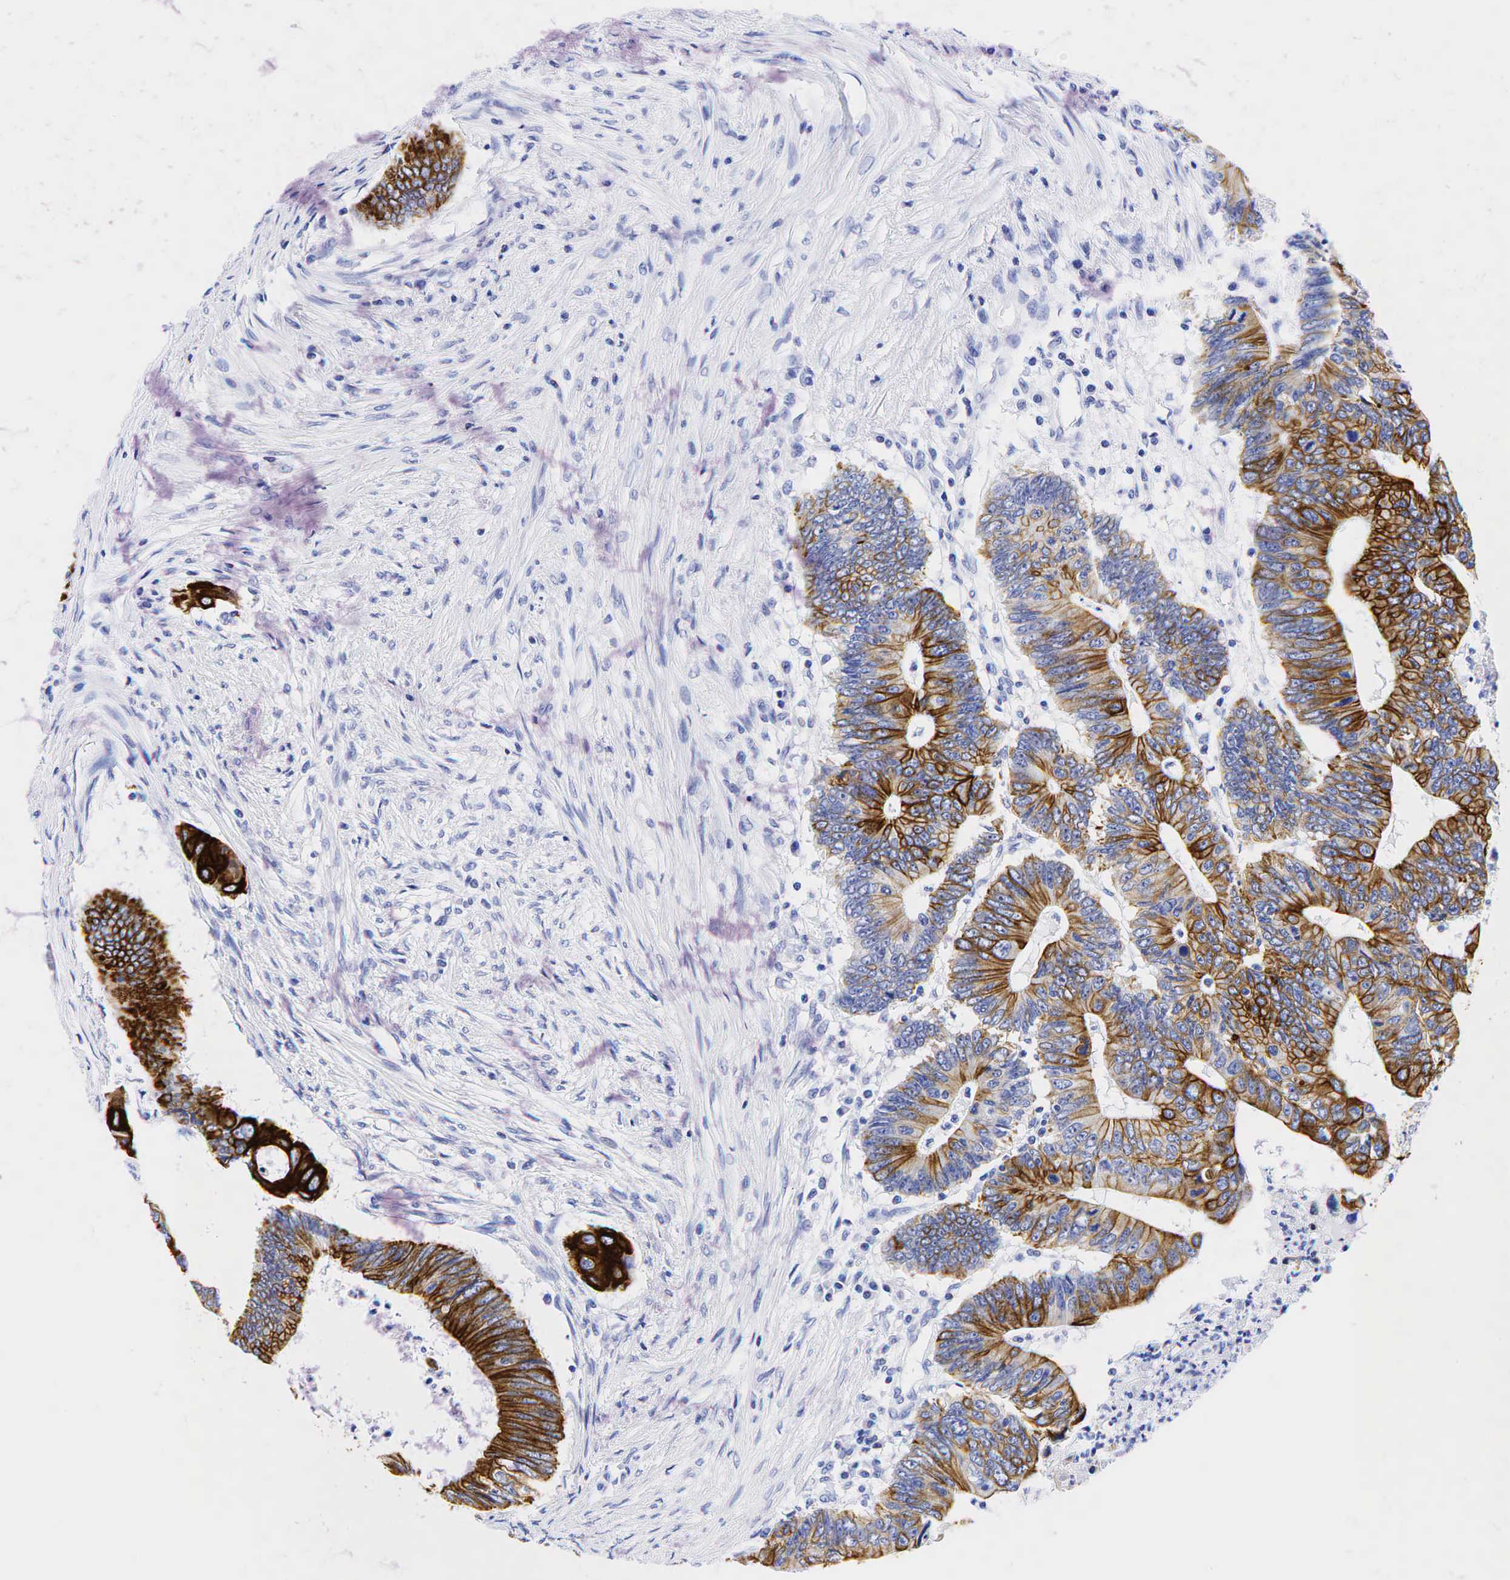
{"staining": {"intensity": "strong", "quantity": "25%-75%", "location": "cytoplasmic/membranous"}, "tissue": "colorectal cancer", "cell_type": "Tumor cells", "image_type": "cancer", "snomed": [{"axis": "morphology", "description": "Adenocarcinoma, NOS"}, {"axis": "topography", "description": "Colon"}], "caption": "Immunohistochemical staining of human adenocarcinoma (colorectal) displays high levels of strong cytoplasmic/membranous expression in about 25%-75% of tumor cells. The staining was performed using DAB, with brown indicating positive protein expression. Nuclei are stained blue with hematoxylin.", "gene": "KRT19", "patient": {"sex": "male", "age": 65}}